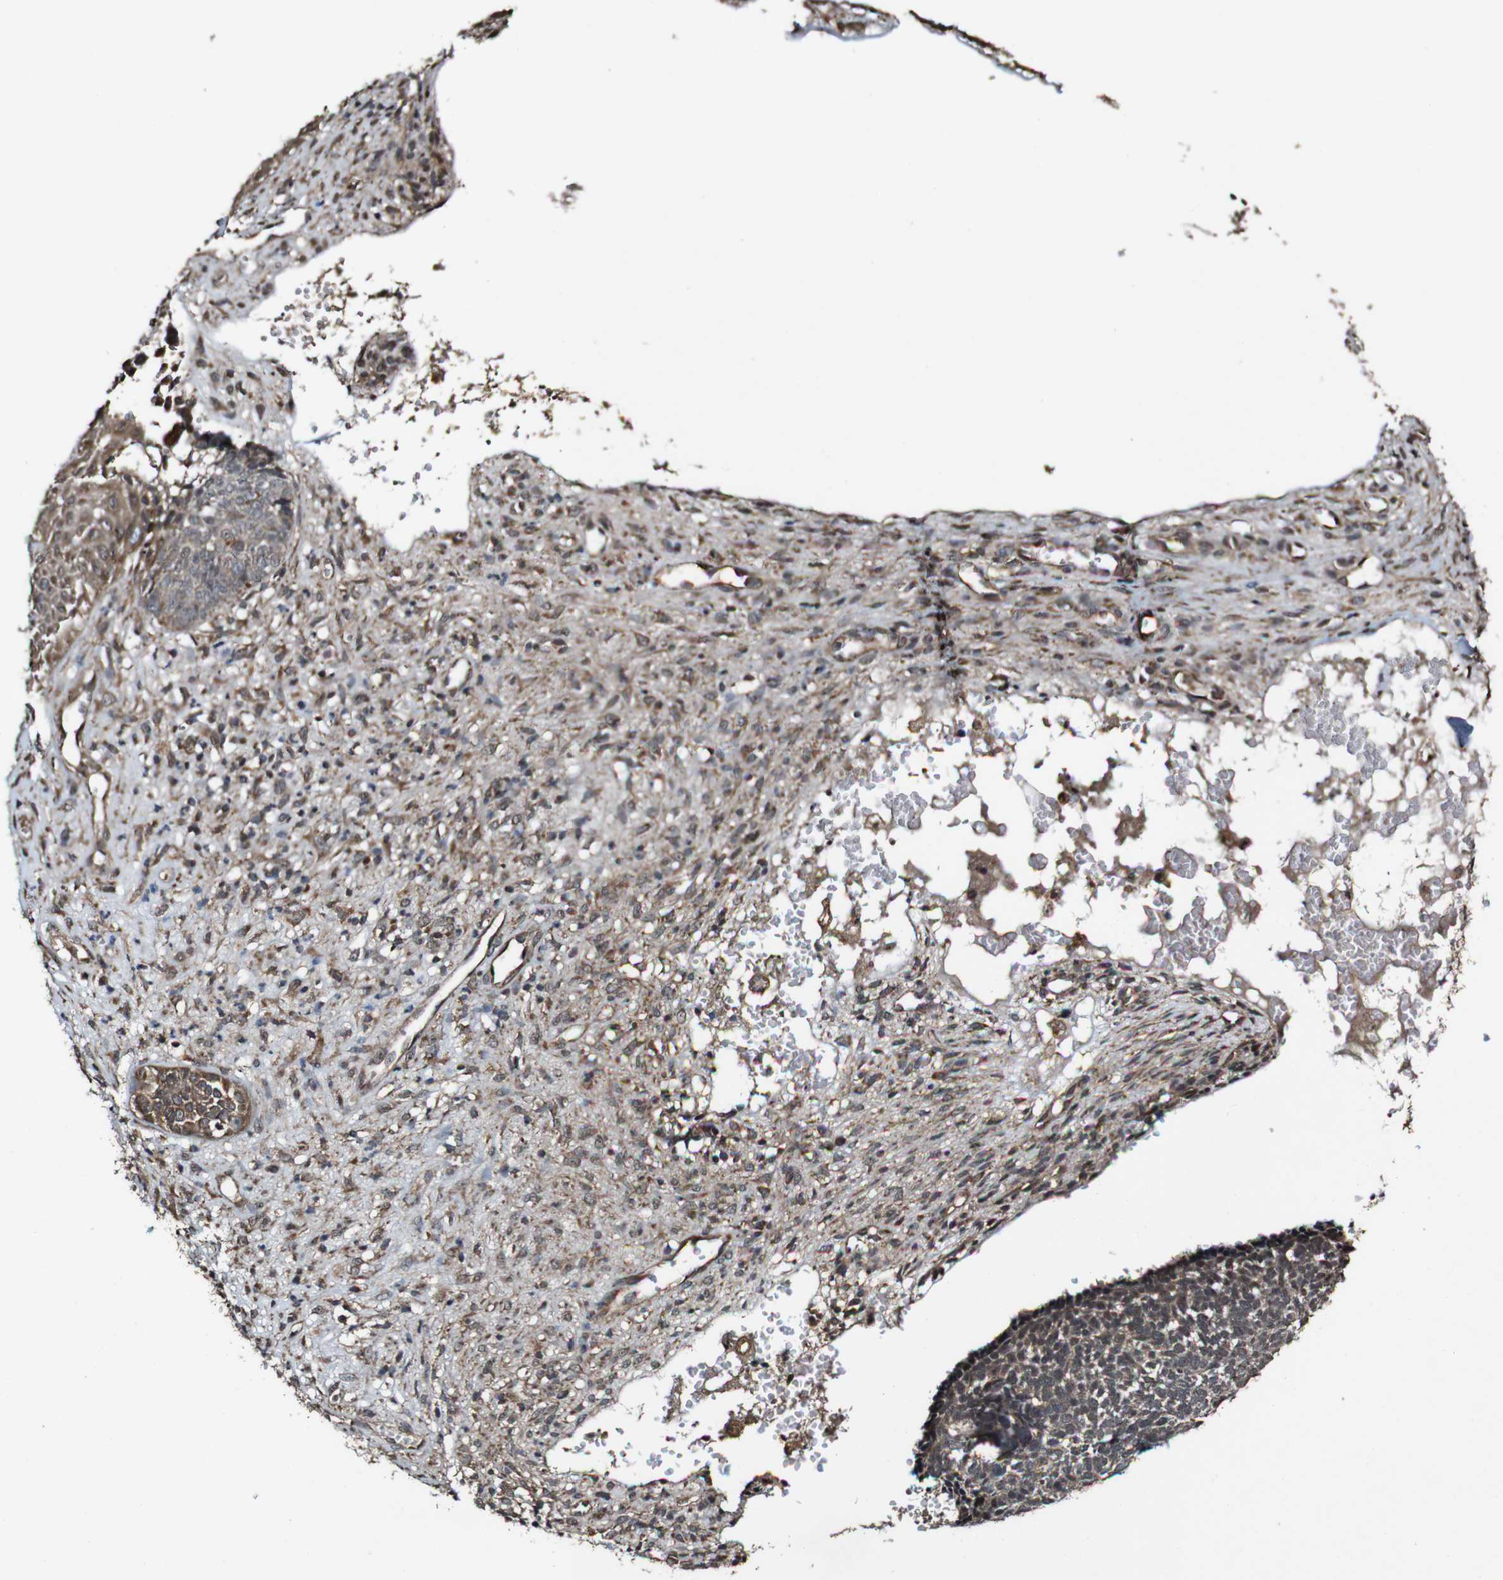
{"staining": {"intensity": "moderate", "quantity": ">75%", "location": "cytoplasmic/membranous"}, "tissue": "skin cancer", "cell_type": "Tumor cells", "image_type": "cancer", "snomed": [{"axis": "morphology", "description": "Normal tissue, NOS"}, {"axis": "morphology", "description": "Basal cell carcinoma"}, {"axis": "topography", "description": "Skin"}], "caption": "Moderate cytoplasmic/membranous protein staining is appreciated in approximately >75% of tumor cells in skin cancer (basal cell carcinoma).", "gene": "BTN3A3", "patient": {"sex": "female", "age": 65}}